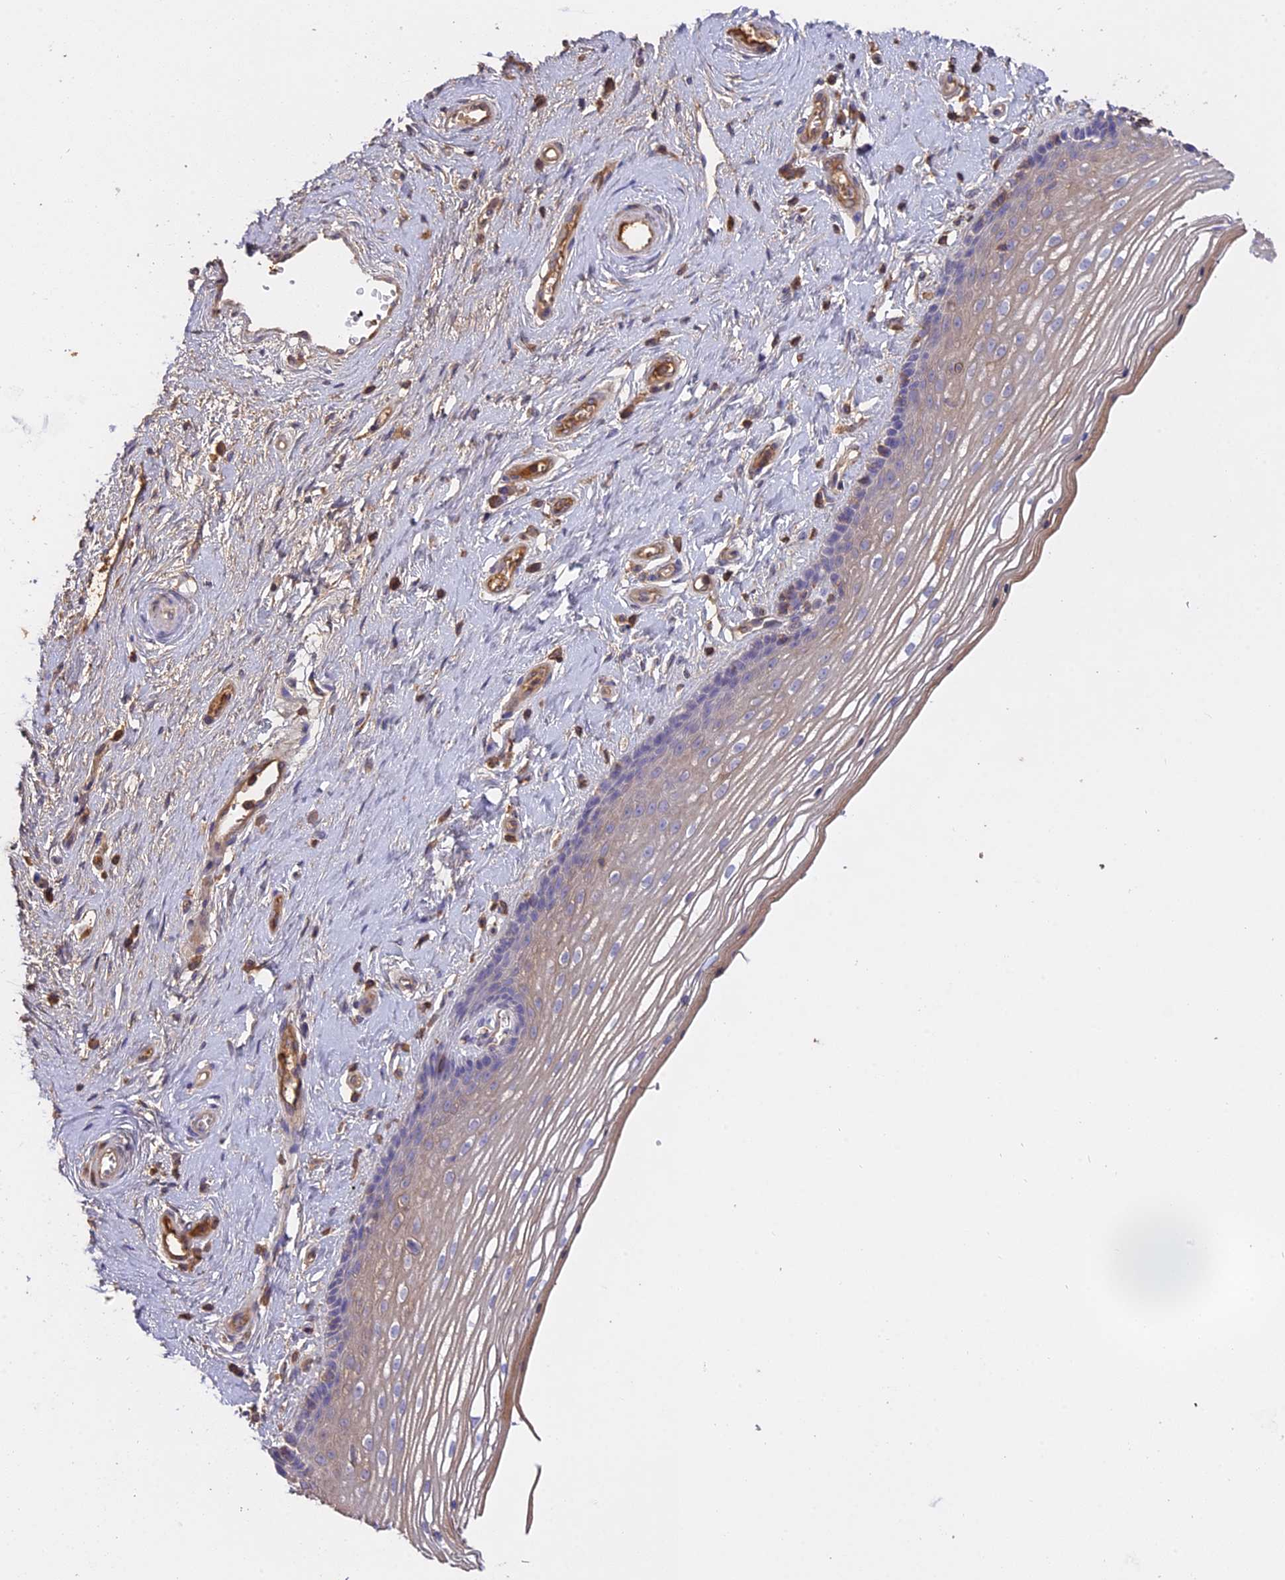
{"staining": {"intensity": "weak", "quantity": "25%-75%", "location": "cytoplasmic/membranous"}, "tissue": "vagina", "cell_type": "Squamous epithelial cells", "image_type": "normal", "snomed": [{"axis": "morphology", "description": "Normal tissue, NOS"}, {"axis": "topography", "description": "Vagina"}], "caption": "IHC photomicrograph of unremarkable vagina: human vagina stained using immunohistochemistry (IHC) demonstrates low levels of weak protein expression localized specifically in the cytoplasmic/membranous of squamous epithelial cells, appearing as a cytoplasmic/membranous brown color.", "gene": "CFAP119", "patient": {"sex": "female", "age": 46}}